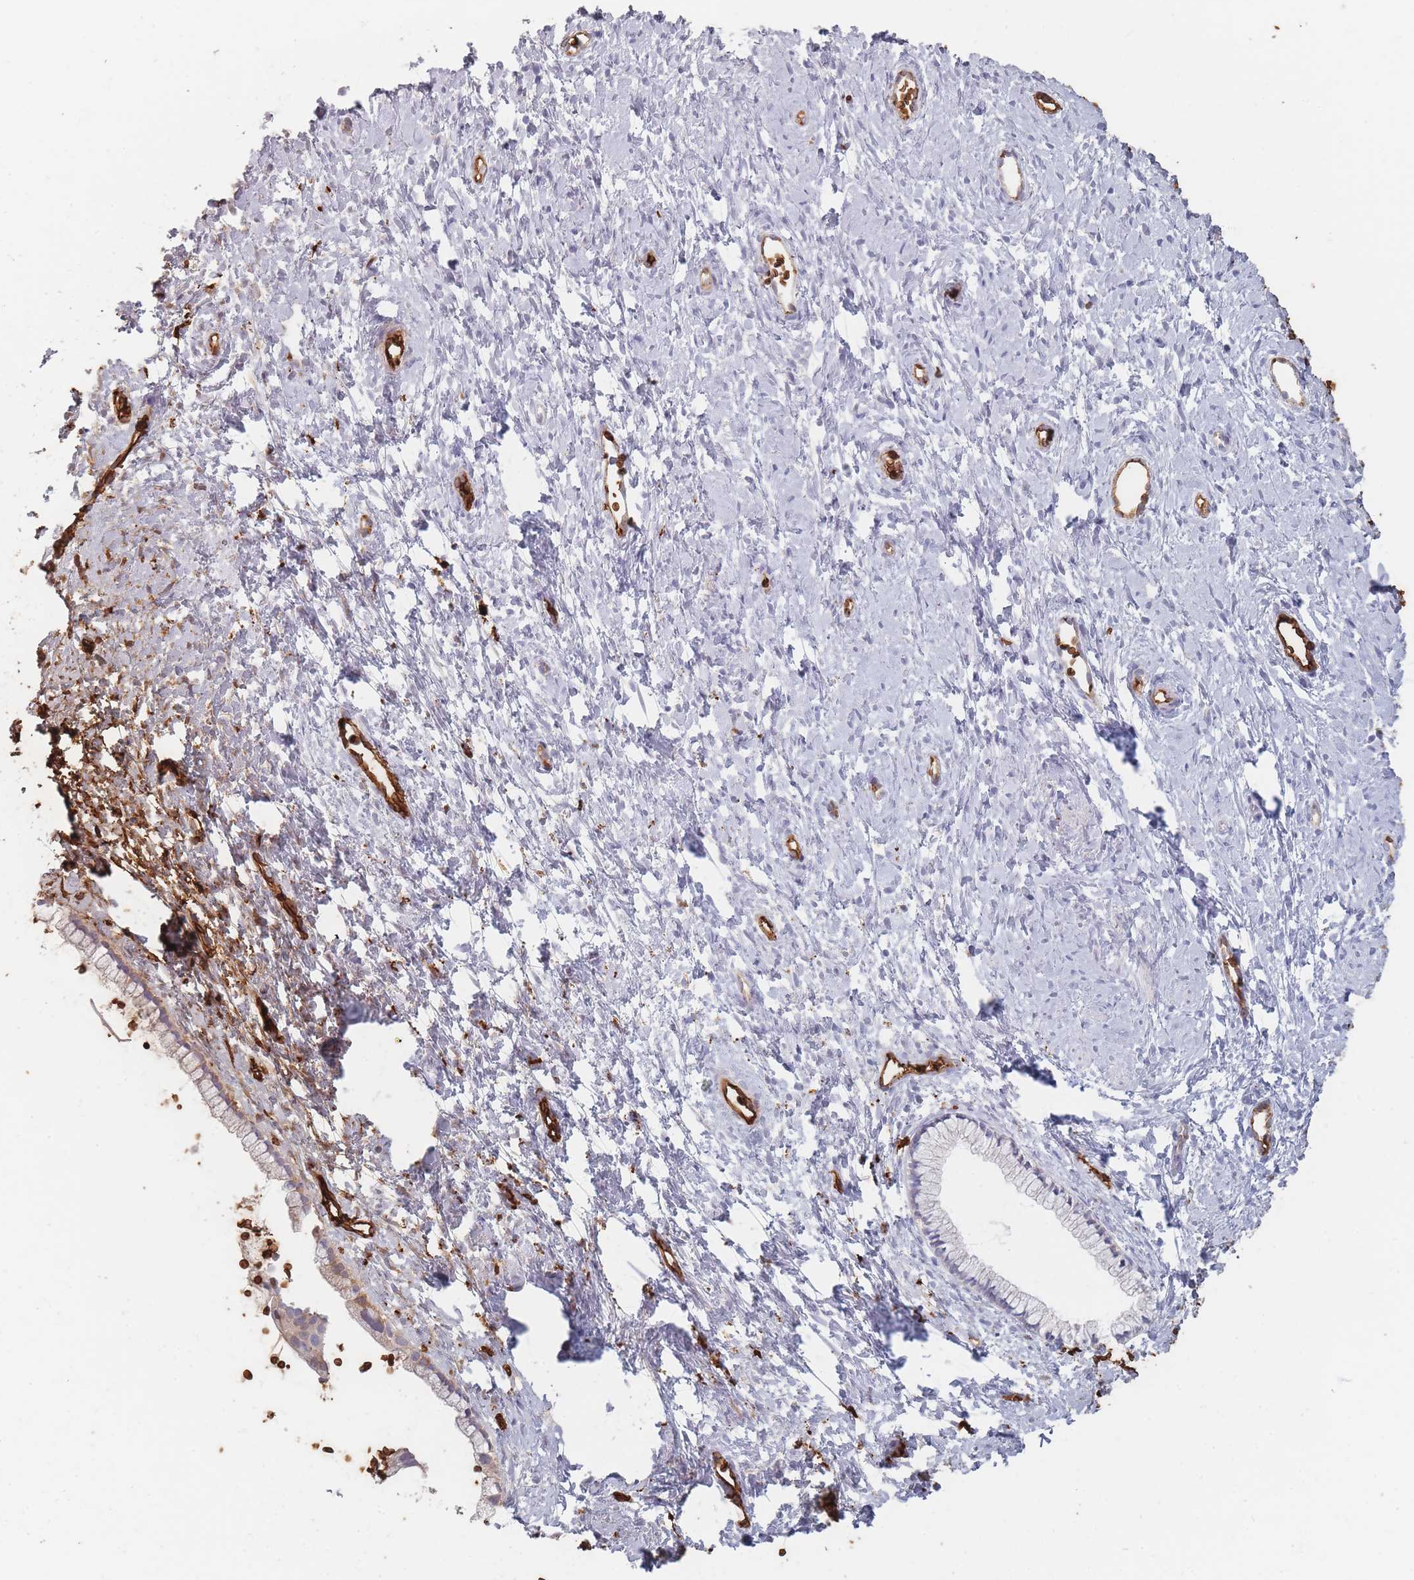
{"staining": {"intensity": "strong", "quantity": "25%-75%", "location": "cytoplasmic/membranous"}, "tissue": "cervix", "cell_type": "Glandular cells", "image_type": "normal", "snomed": [{"axis": "morphology", "description": "Normal tissue, NOS"}, {"axis": "topography", "description": "Cervix"}], "caption": "Unremarkable cervix demonstrates strong cytoplasmic/membranous expression in about 25%-75% of glandular cells The staining was performed using DAB (3,3'-diaminobenzidine) to visualize the protein expression in brown, while the nuclei were stained in blue with hematoxylin (Magnification: 20x)..", "gene": "SLC2A6", "patient": {"sex": "female", "age": 57}}